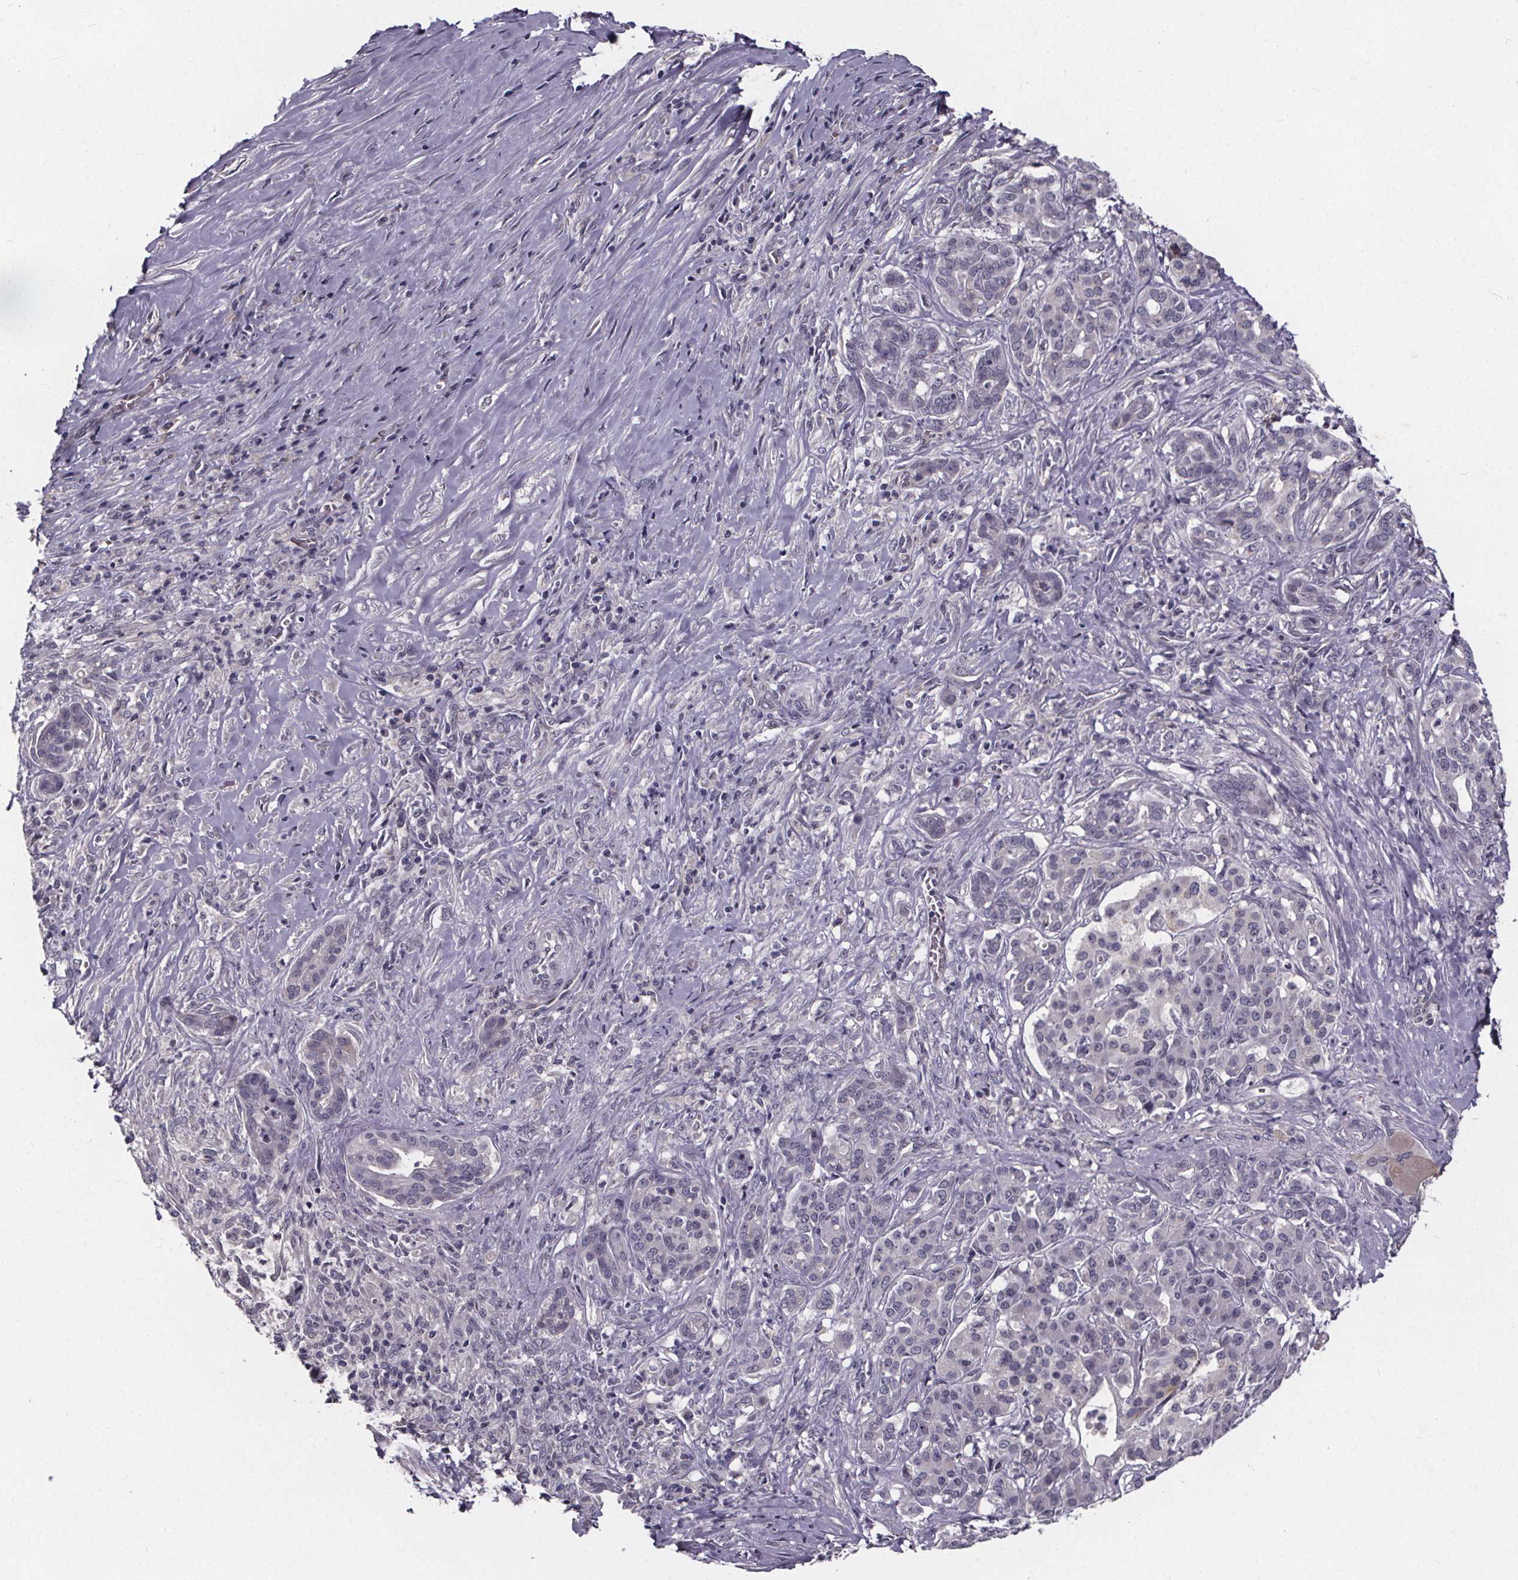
{"staining": {"intensity": "negative", "quantity": "none", "location": "none"}, "tissue": "pancreatic cancer", "cell_type": "Tumor cells", "image_type": "cancer", "snomed": [{"axis": "morphology", "description": "Normal tissue, NOS"}, {"axis": "morphology", "description": "Inflammation, NOS"}, {"axis": "morphology", "description": "Adenocarcinoma, NOS"}, {"axis": "topography", "description": "Pancreas"}], "caption": "IHC image of neoplastic tissue: pancreatic adenocarcinoma stained with DAB (3,3'-diaminobenzidine) shows no significant protein staining in tumor cells.", "gene": "FAM181B", "patient": {"sex": "male", "age": 57}}